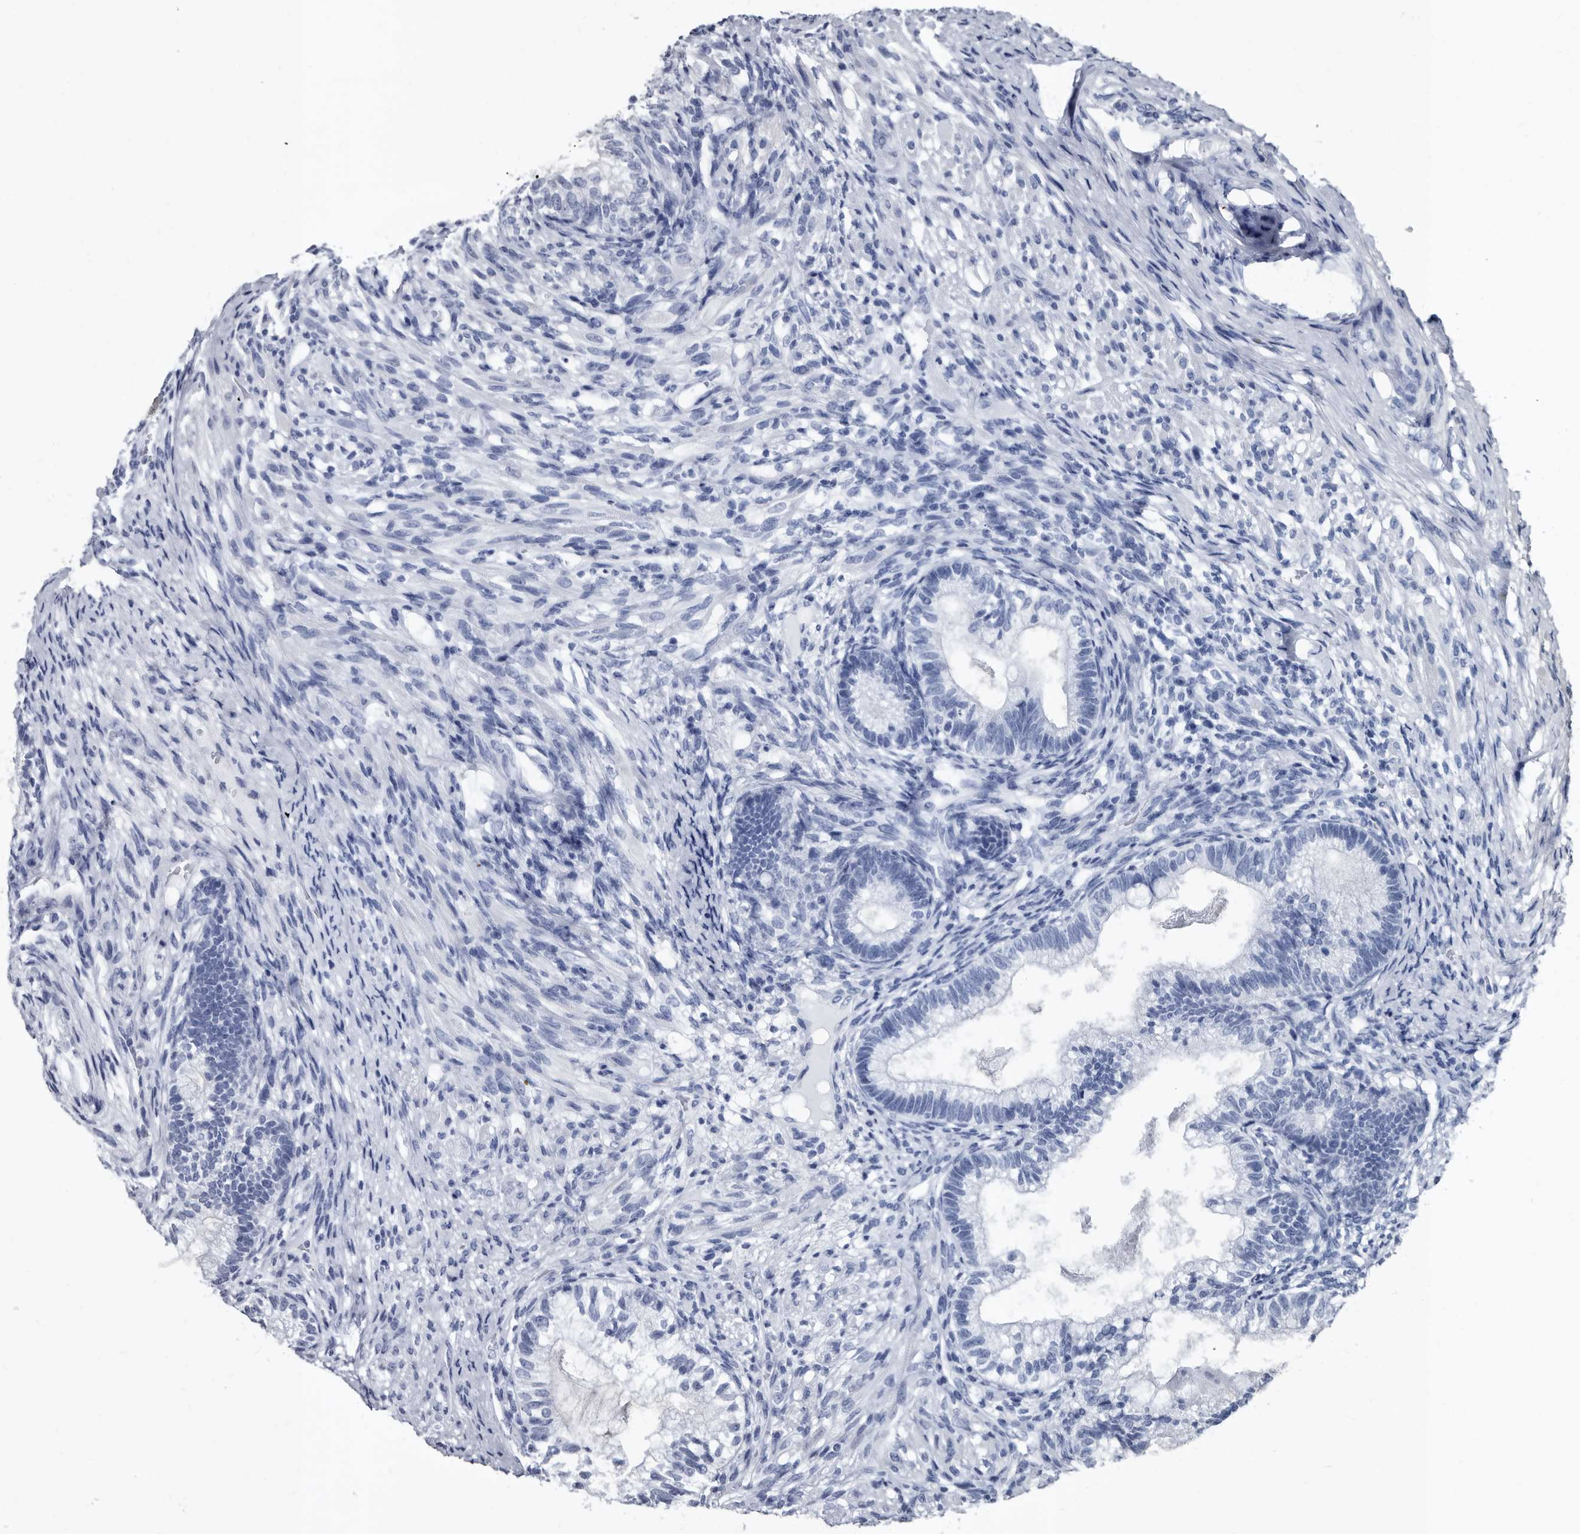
{"staining": {"intensity": "negative", "quantity": "none", "location": "none"}, "tissue": "testis cancer", "cell_type": "Tumor cells", "image_type": "cancer", "snomed": [{"axis": "morphology", "description": "Seminoma, NOS"}, {"axis": "morphology", "description": "Carcinoma, Embryonal, NOS"}, {"axis": "topography", "description": "Testis"}], "caption": "Immunohistochemistry histopathology image of testis embryonal carcinoma stained for a protein (brown), which reveals no staining in tumor cells.", "gene": "PRSS8", "patient": {"sex": "male", "age": 28}}